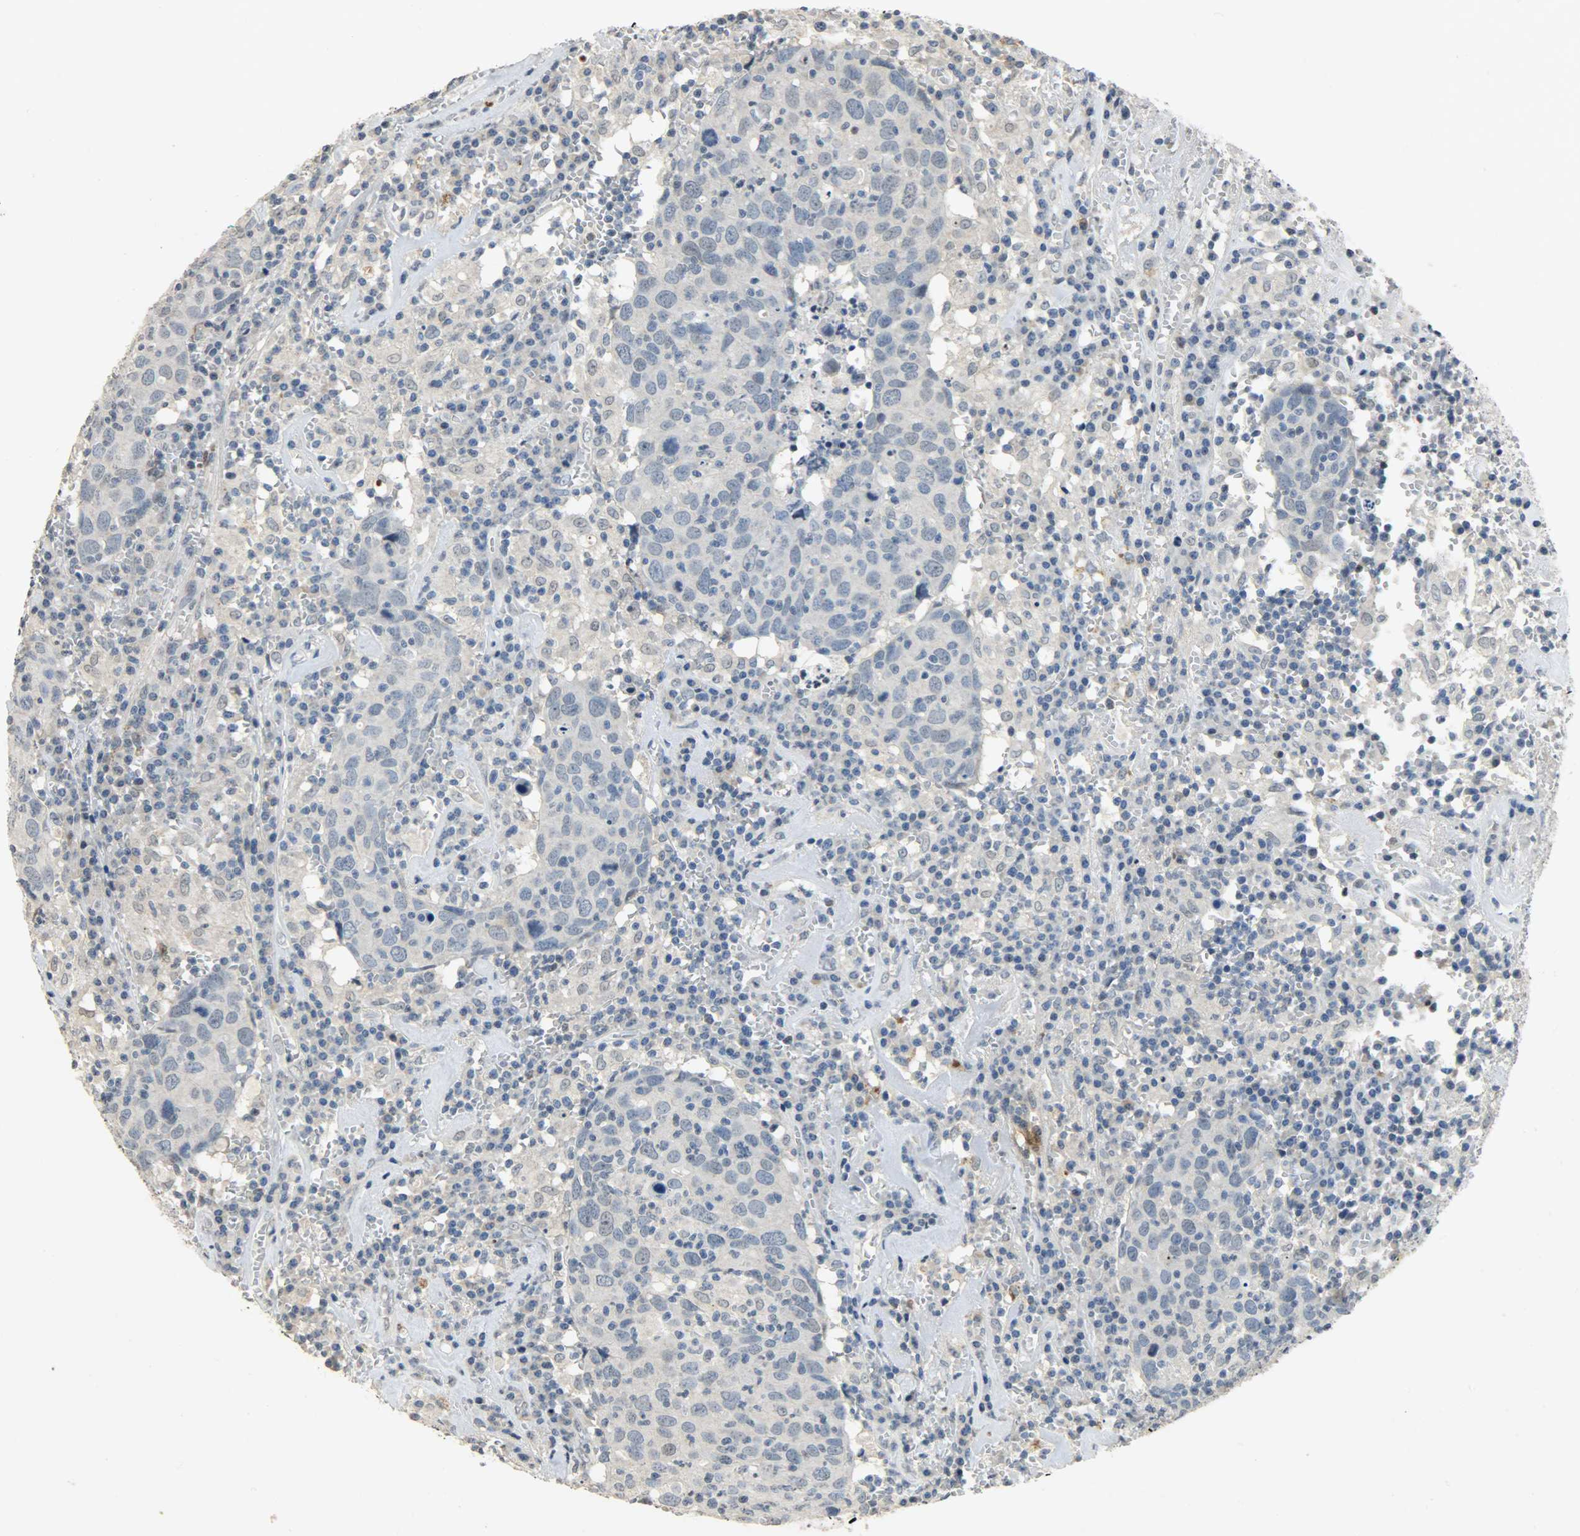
{"staining": {"intensity": "negative", "quantity": "none", "location": "none"}, "tissue": "head and neck cancer", "cell_type": "Tumor cells", "image_type": "cancer", "snomed": [{"axis": "morphology", "description": "Adenocarcinoma, NOS"}, {"axis": "topography", "description": "Salivary gland"}, {"axis": "topography", "description": "Head-Neck"}], "caption": "Tumor cells show no significant protein staining in head and neck adenocarcinoma.", "gene": "DNAJB6", "patient": {"sex": "female", "age": 65}}